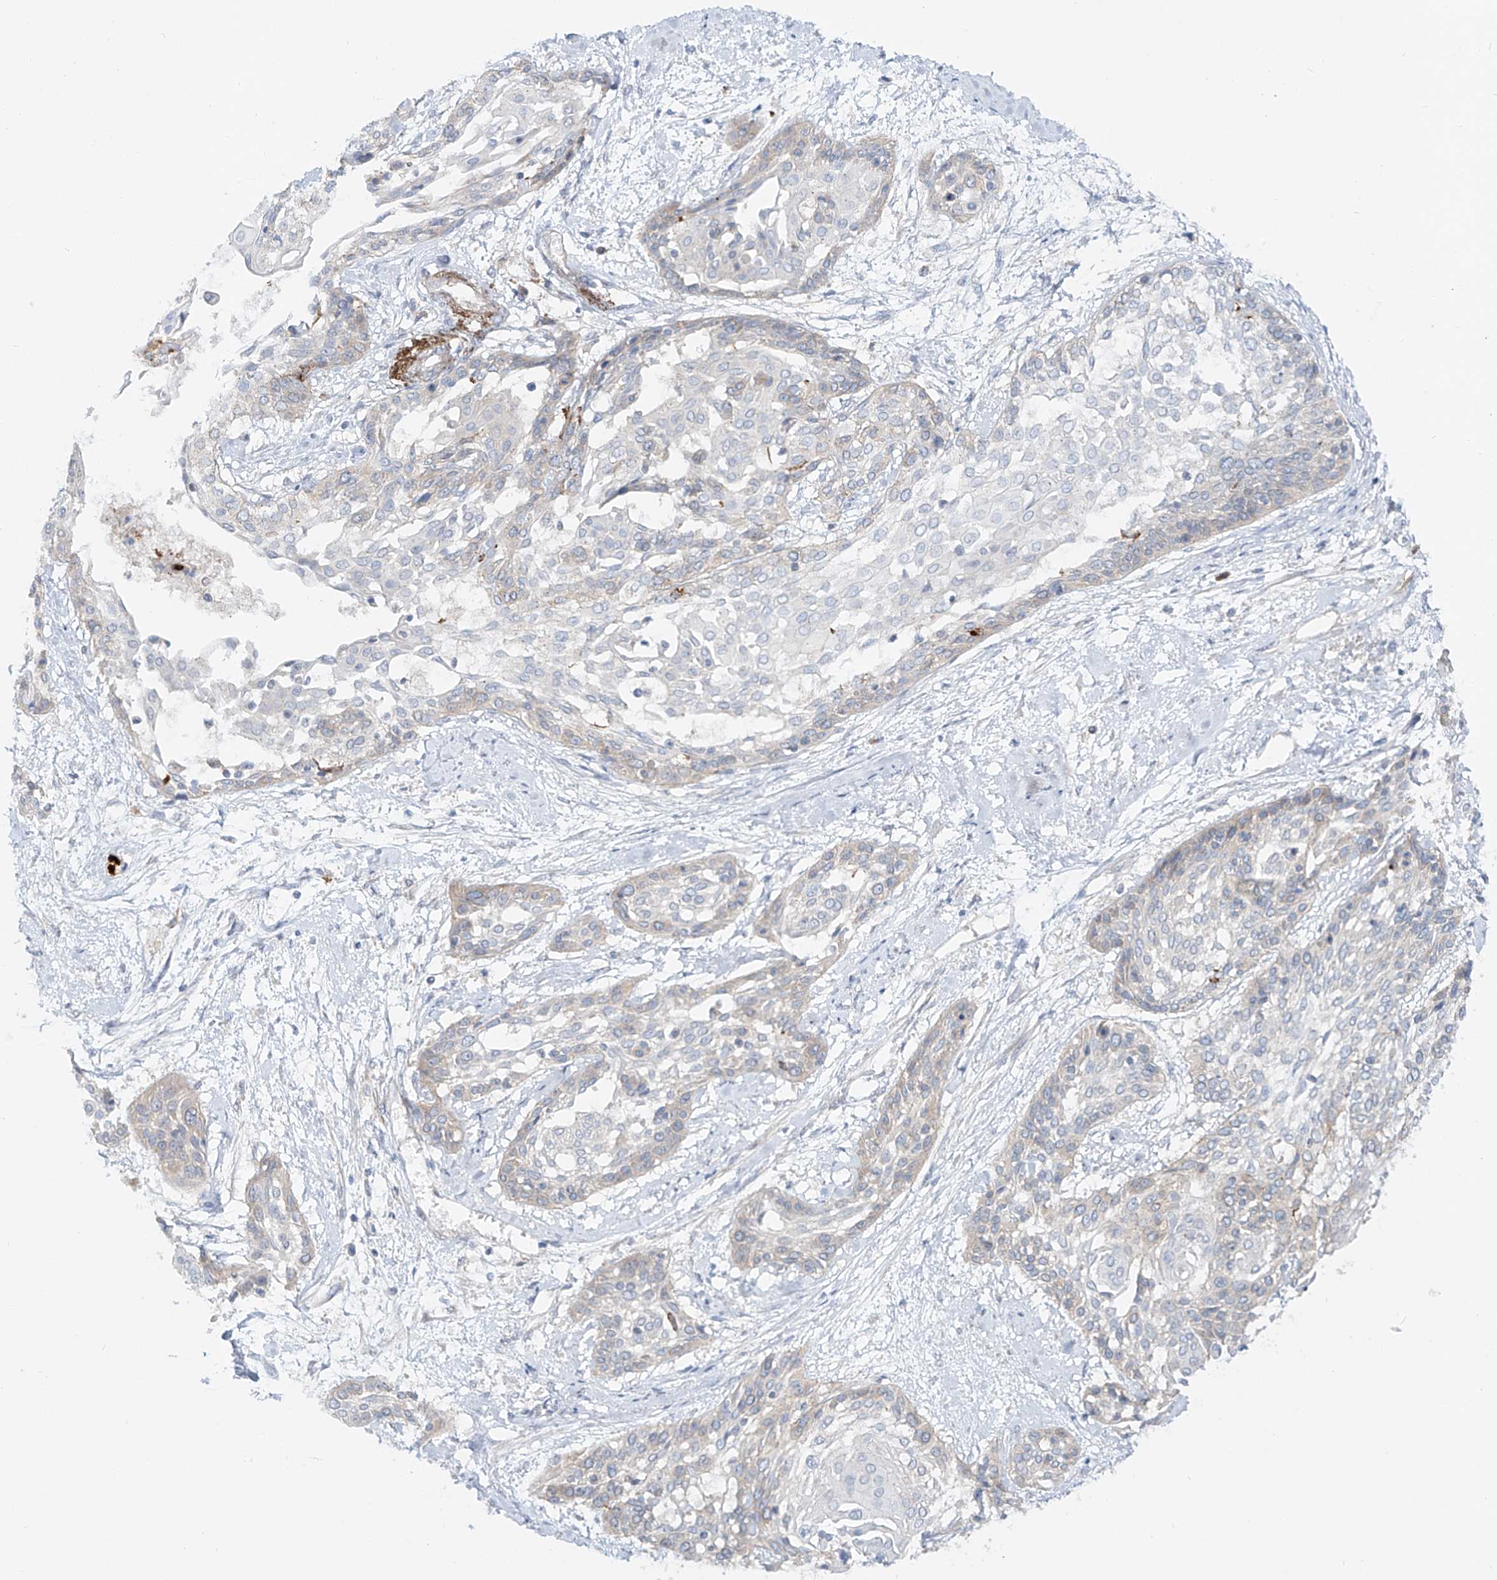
{"staining": {"intensity": "negative", "quantity": "none", "location": "none"}, "tissue": "cervical cancer", "cell_type": "Tumor cells", "image_type": "cancer", "snomed": [{"axis": "morphology", "description": "Squamous cell carcinoma, NOS"}, {"axis": "topography", "description": "Cervix"}], "caption": "High magnification brightfield microscopy of cervical cancer (squamous cell carcinoma) stained with DAB (brown) and counterstained with hematoxylin (blue): tumor cells show no significant positivity.", "gene": "TJAP1", "patient": {"sex": "female", "age": 57}}